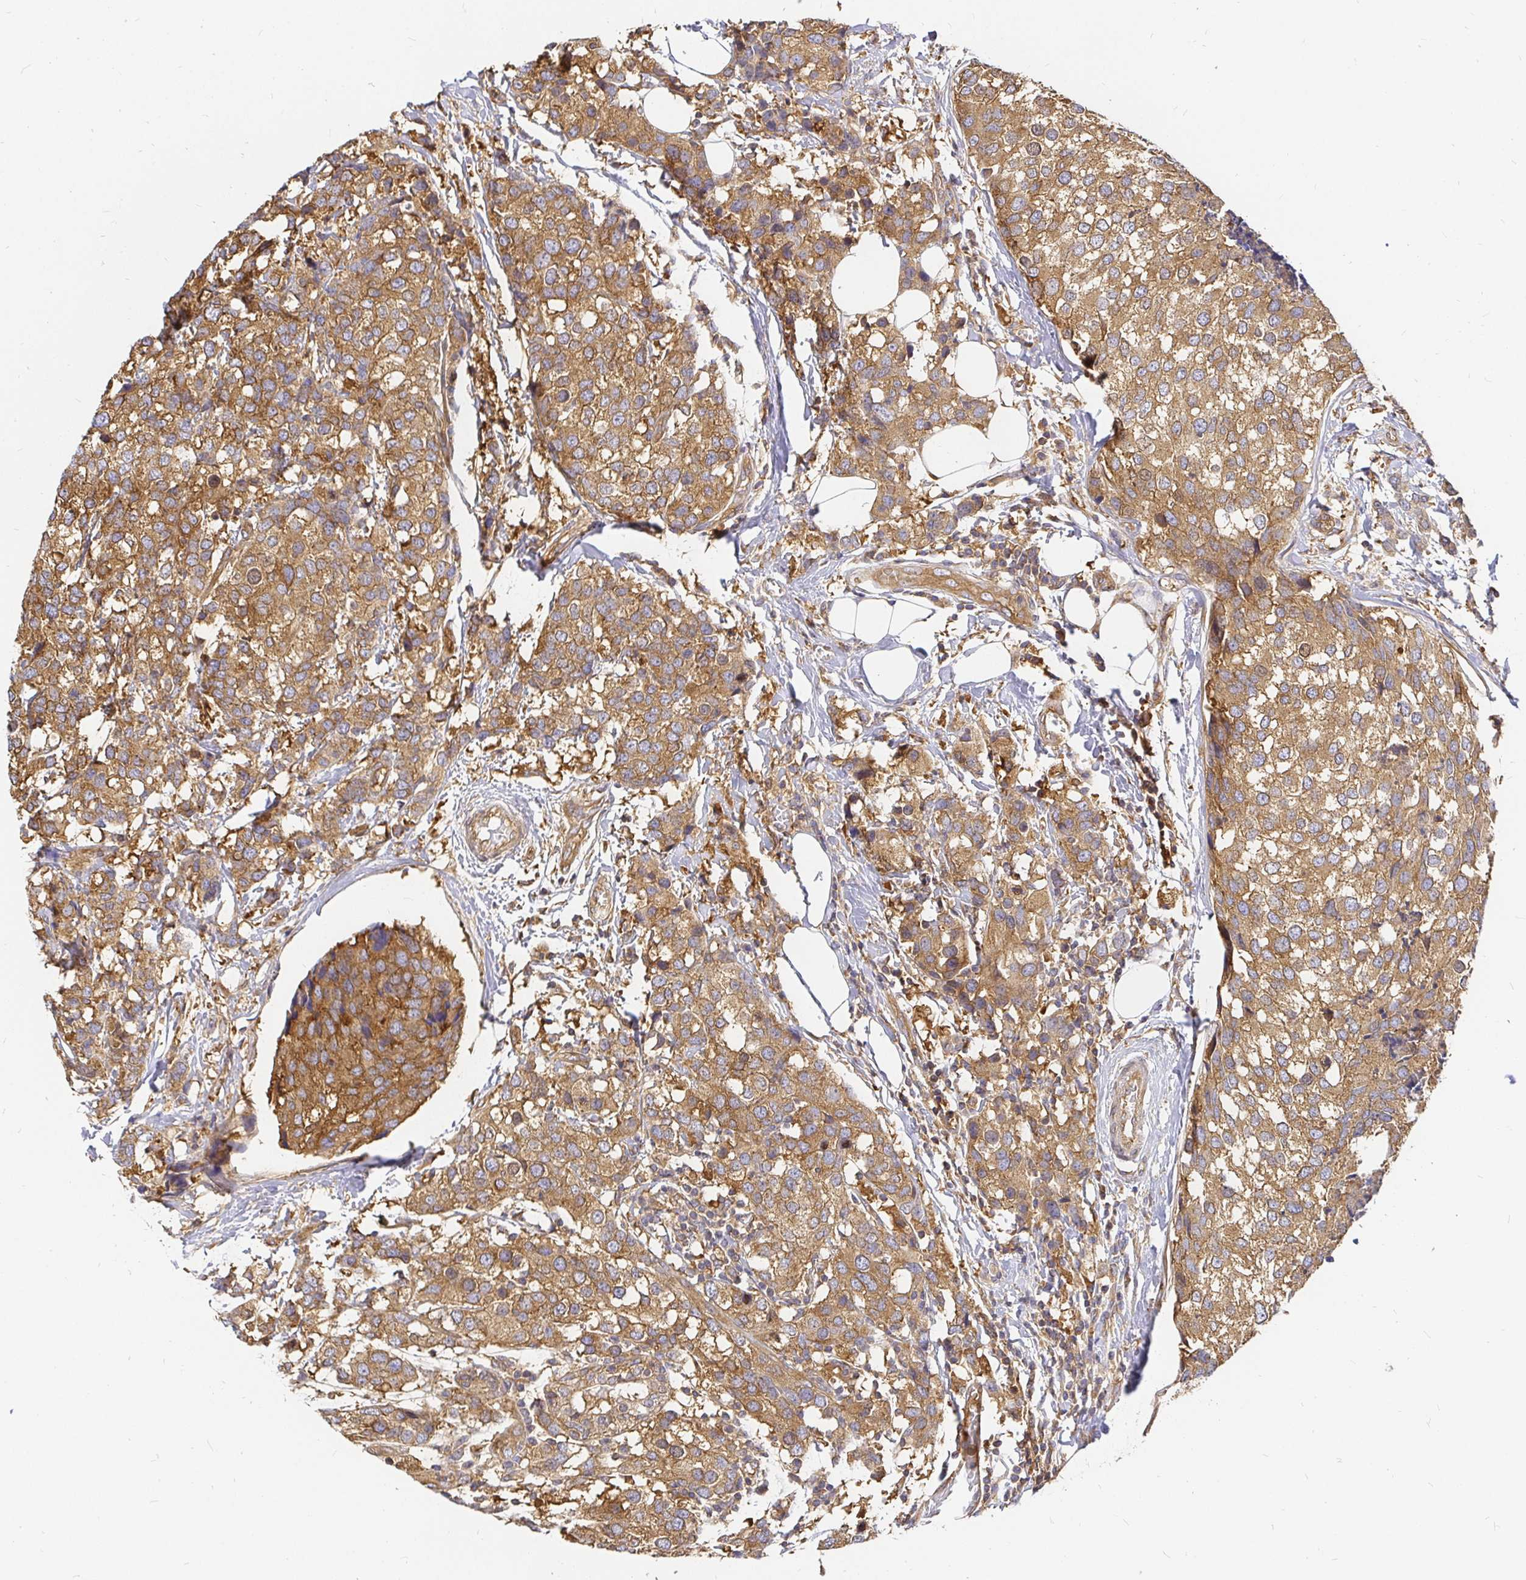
{"staining": {"intensity": "moderate", "quantity": ">75%", "location": "cytoplasmic/membranous"}, "tissue": "breast cancer", "cell_type": "Tumor cells", "image_type": "cancer", "snomed": [{"axis": "morphology", "description": "Lobular carcinoma"}, {"axis": "topography", "description": "Breast"}], "caption": "Immunohistochemical staining of lobular carcinoma (breast) shows moderate cytoplasmic/membranous protein staining in approximately >75% of tumor cells.", "gene": "KIF5B", "patient": {"sex": "female", "age": 59}}